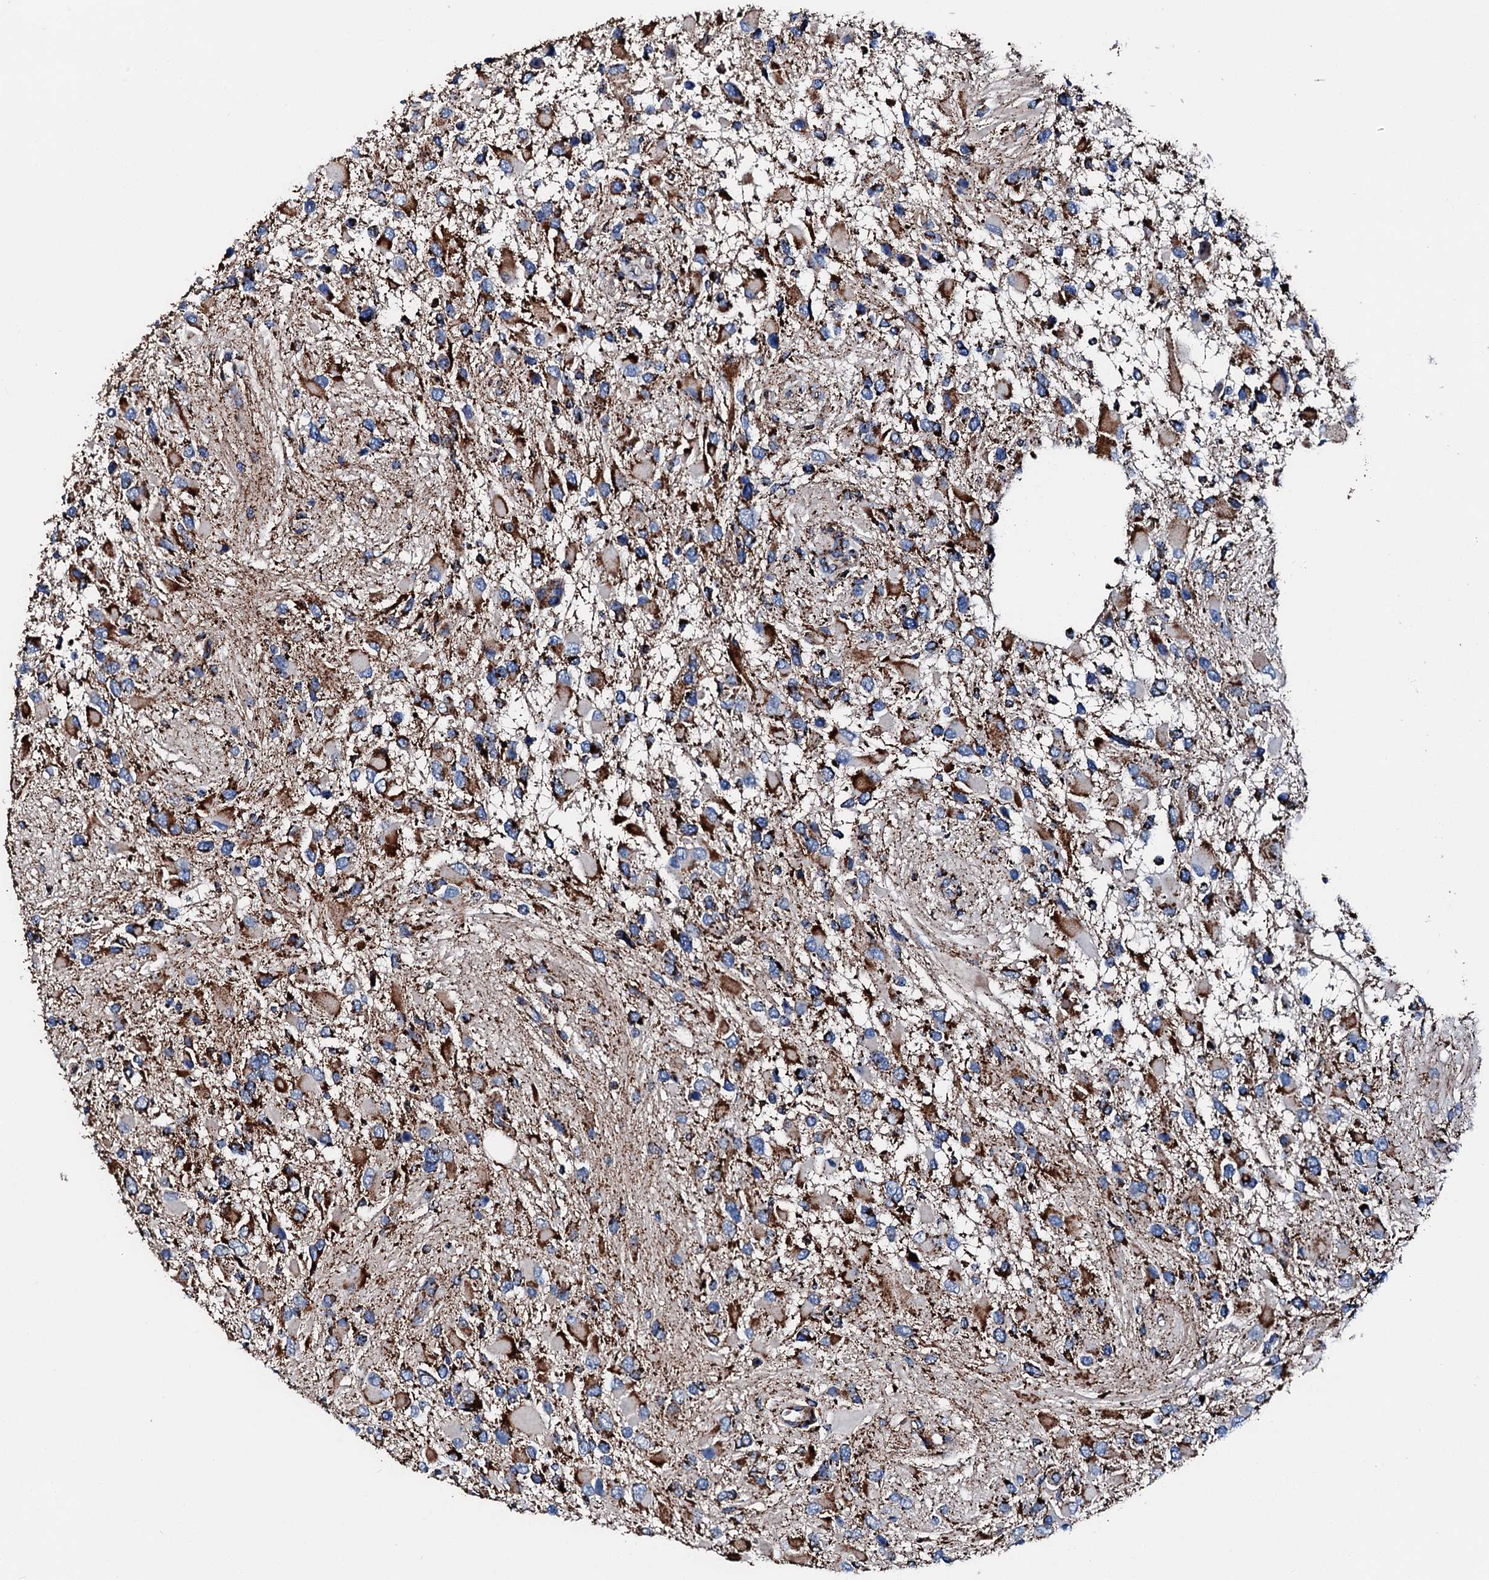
{"staining": {"intensity": "strong", "quantity": "25%-75%", "location": "cytoplasmic/membranous"}, "tissue": "glioma", "cell_type": "Tumor cells", "image_type": "cancer", "snomed": [{"axis": "morphology", "description": "Glioma, malignant, High grade"}, {"axis": "topography", "description": "Brain"}], "caption": "Immunohistochemistry (DAB (3,3'-diaminobenzidine)) staining of human malignant glioma (high-grade) exhibits strong cytoplasmic/membranous protein staining in about 25%-75% of tumor cells.", "gene": "HADH", "patient": {"sex": "male", "age": 53}}